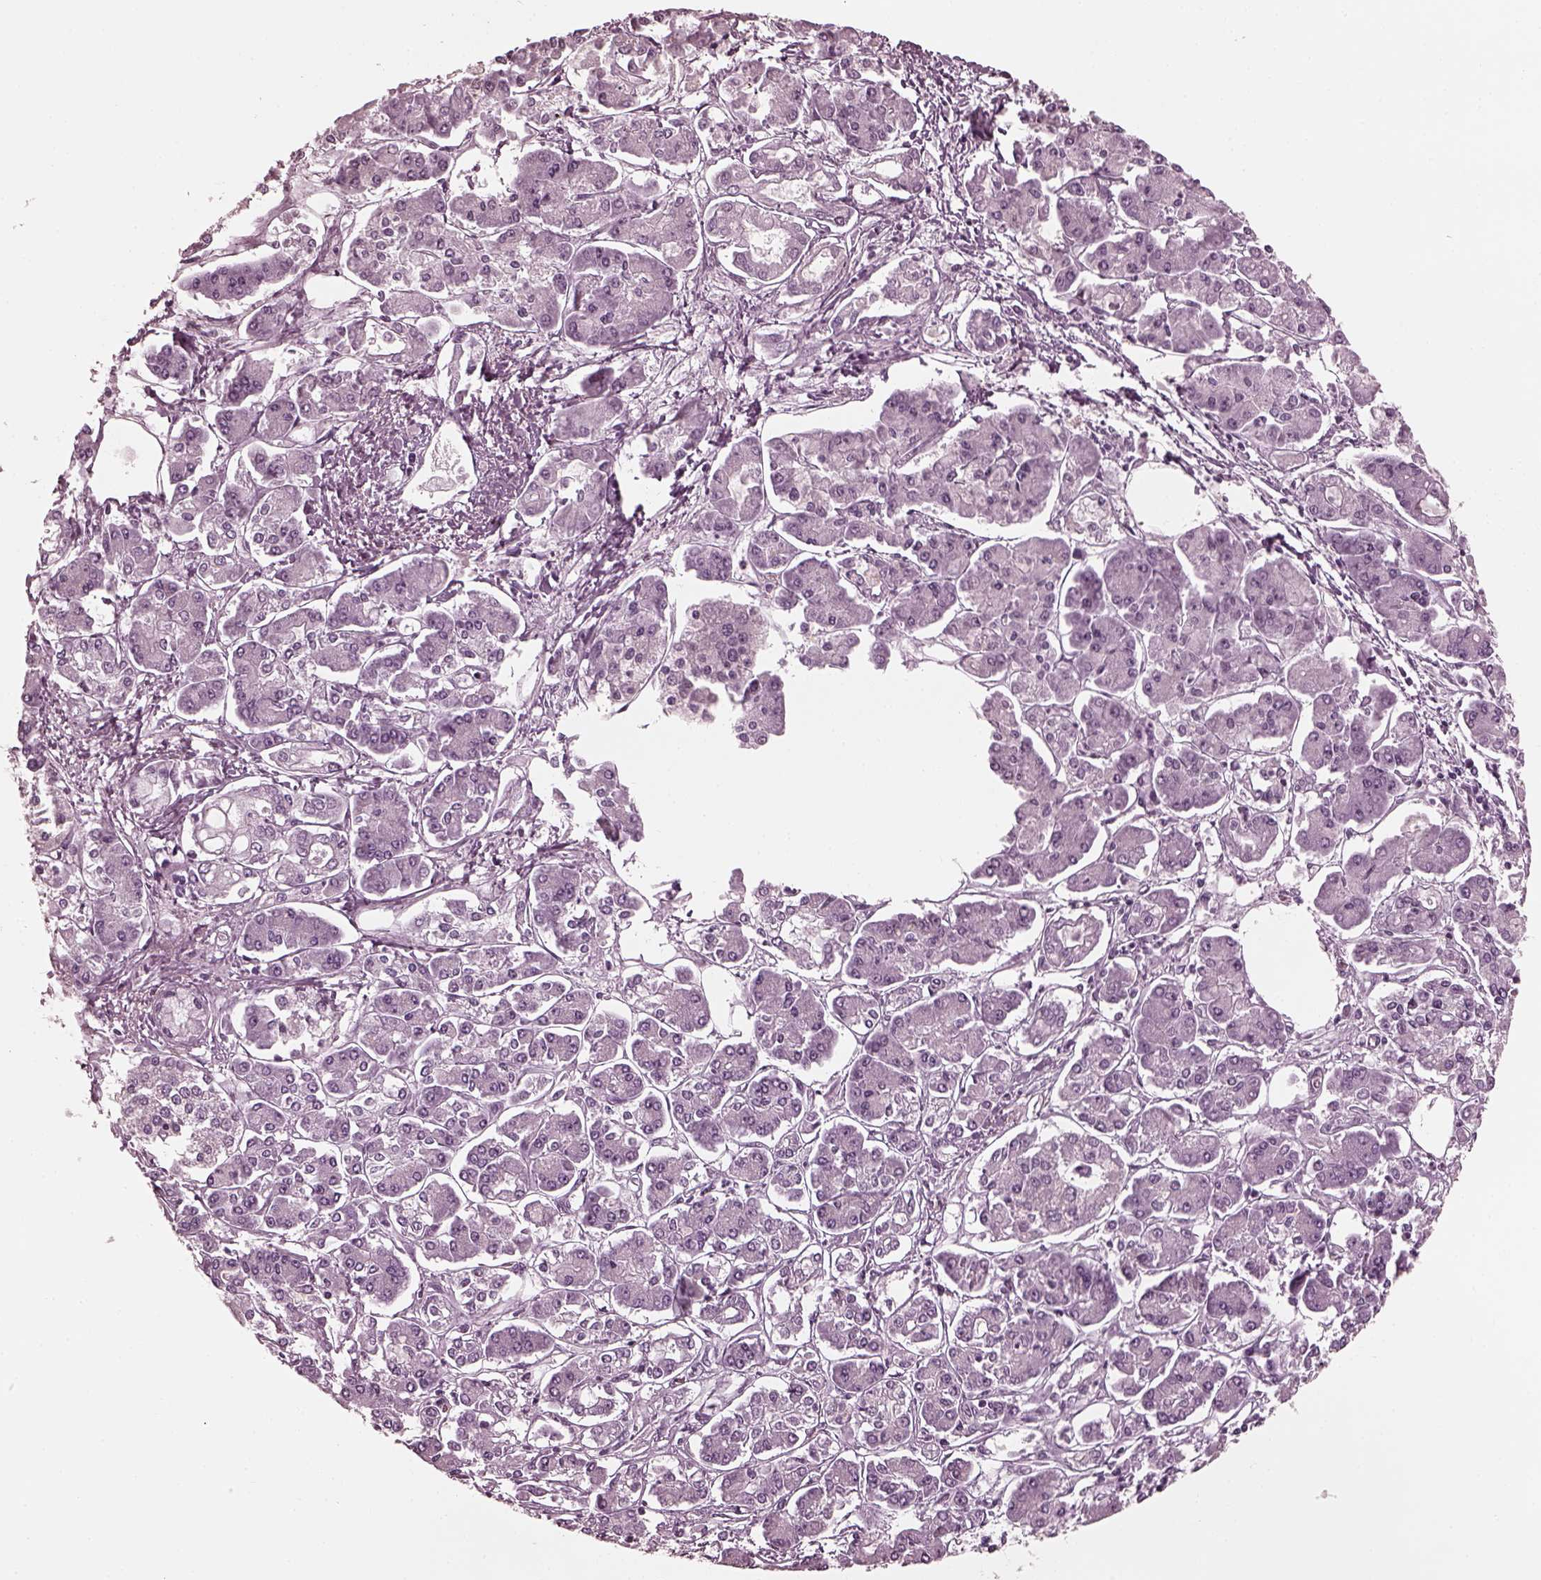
{"staining": {"intensity": "negative", "quantity": "none", "location": "none"}, "tissue": "pancreatic cancer", "cell_type": "Tumor cells", "image_type": "cancer", "snomed": [{"axis": "morphology", "description": "Adenocarcinoma, NOS"}, {"axis": "topography", "description": "Pancreas"}], "caption": "The histopathology image demonstrates no staining of tumor cells in adenocarcinoma (pancreatic). (DAB immunohistochemistry visualized using brightfield microscopy, high magnification).", "gene": "GRM6", "patient": {"sex": "male", "age": 85}}